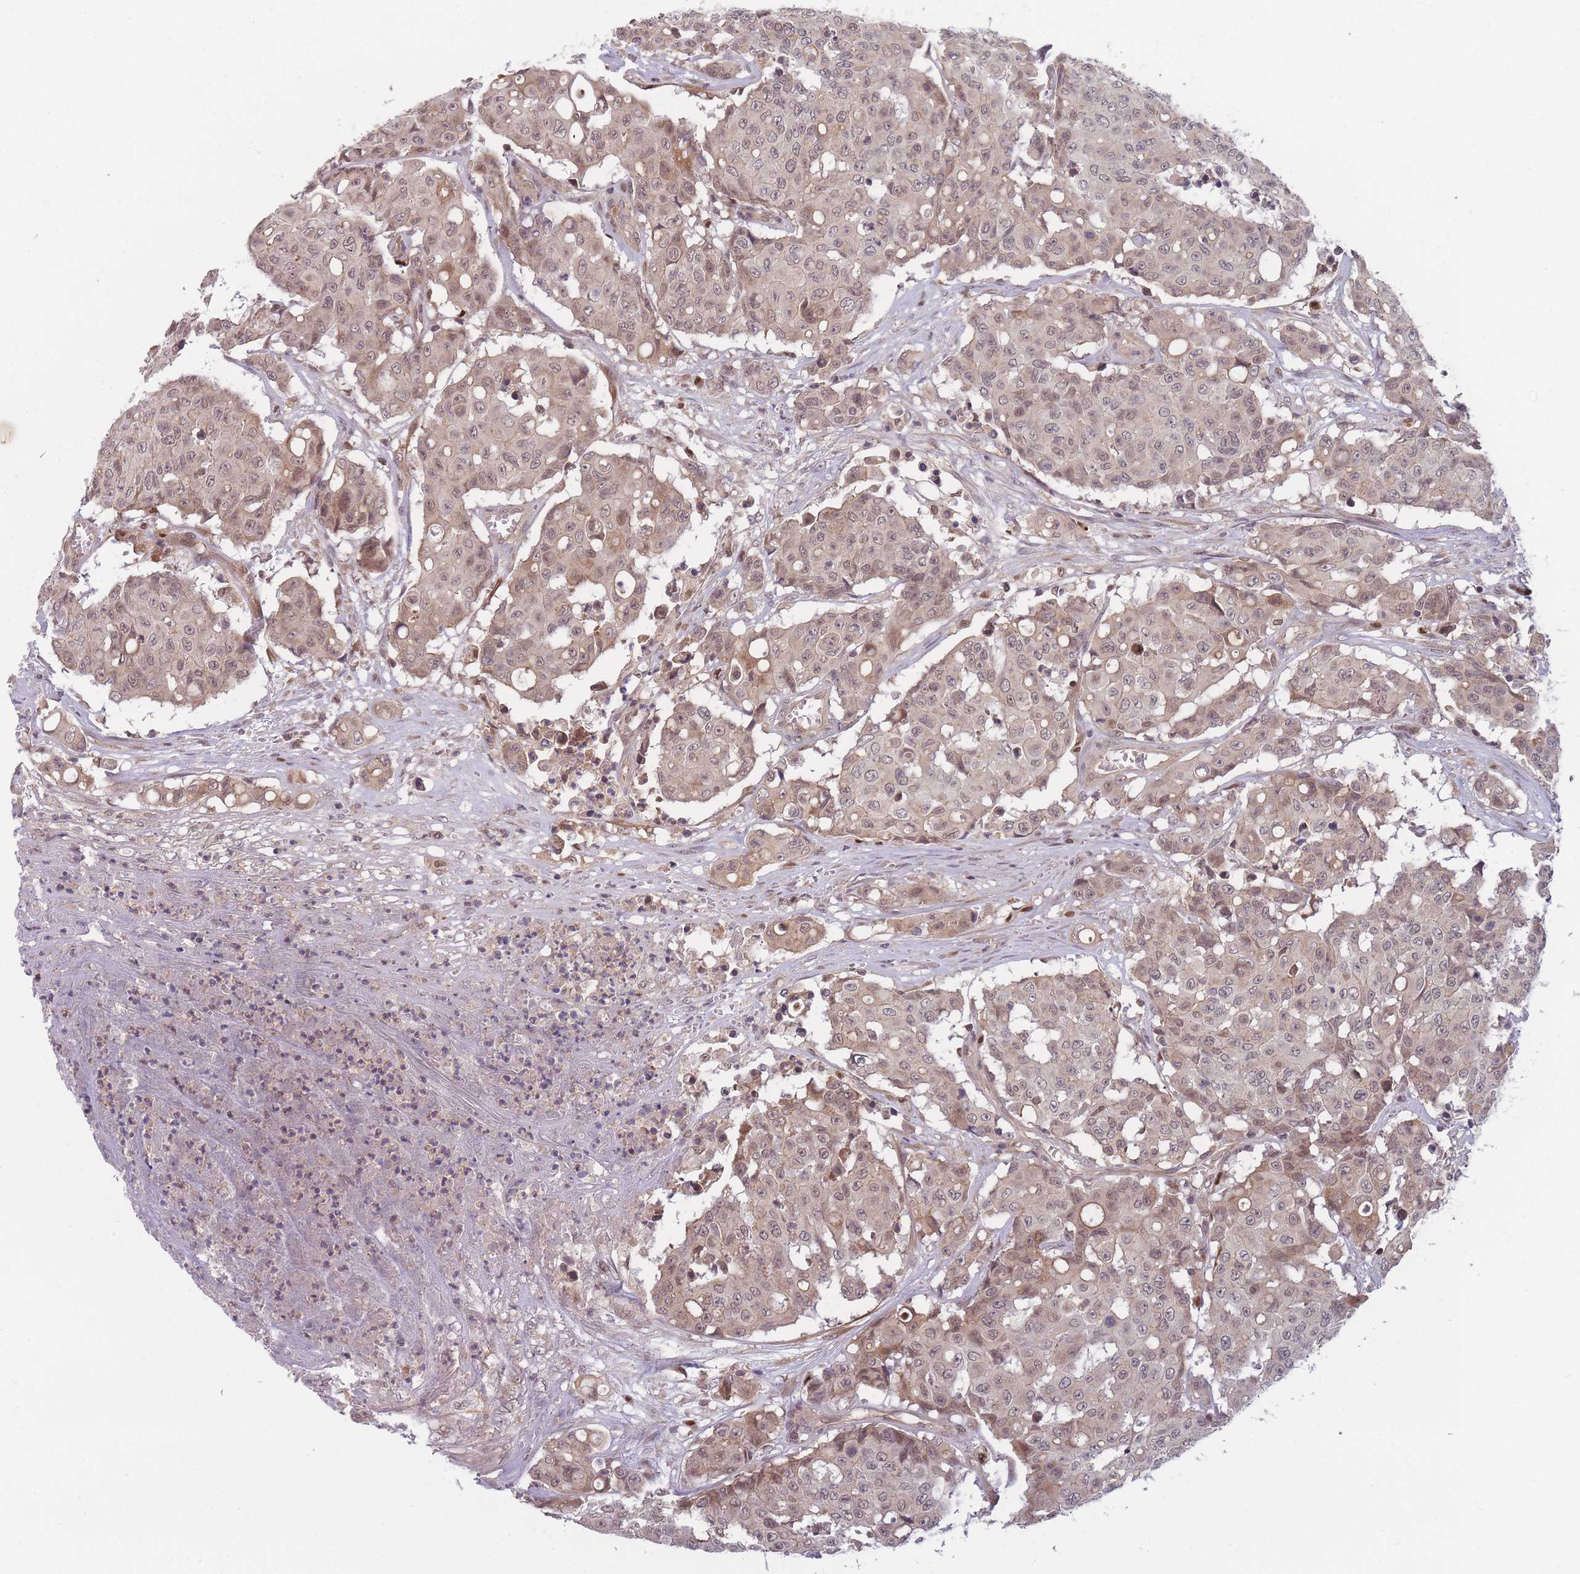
{"staining": {"intensity": "weak", "quantity": ">75%", "location": "cytoplasmic/membranous,nuclear"}, "tissue": "colorectal cancer", "cell_type": "Tumor cells", "image_type": "cancer", "snomed": [{"axis": "morphology", "description": "Adenocarcinoma, NOS"}, {"axis": "topography", "description": "Colon"}], "caption": "Immunohistochemistry image of neoplastic tissue: adenocarcinoma (colorectal) stained using IHC exhibits low levels of weak protein expression localized specifically in the cytoplasmic/membranous and nuclear of tumor cells, appearing as a cytoplasmic/membranous and nuclear brown color.", "gene": "FAM153A", "patient": {"sex": "male", "age": 51}}